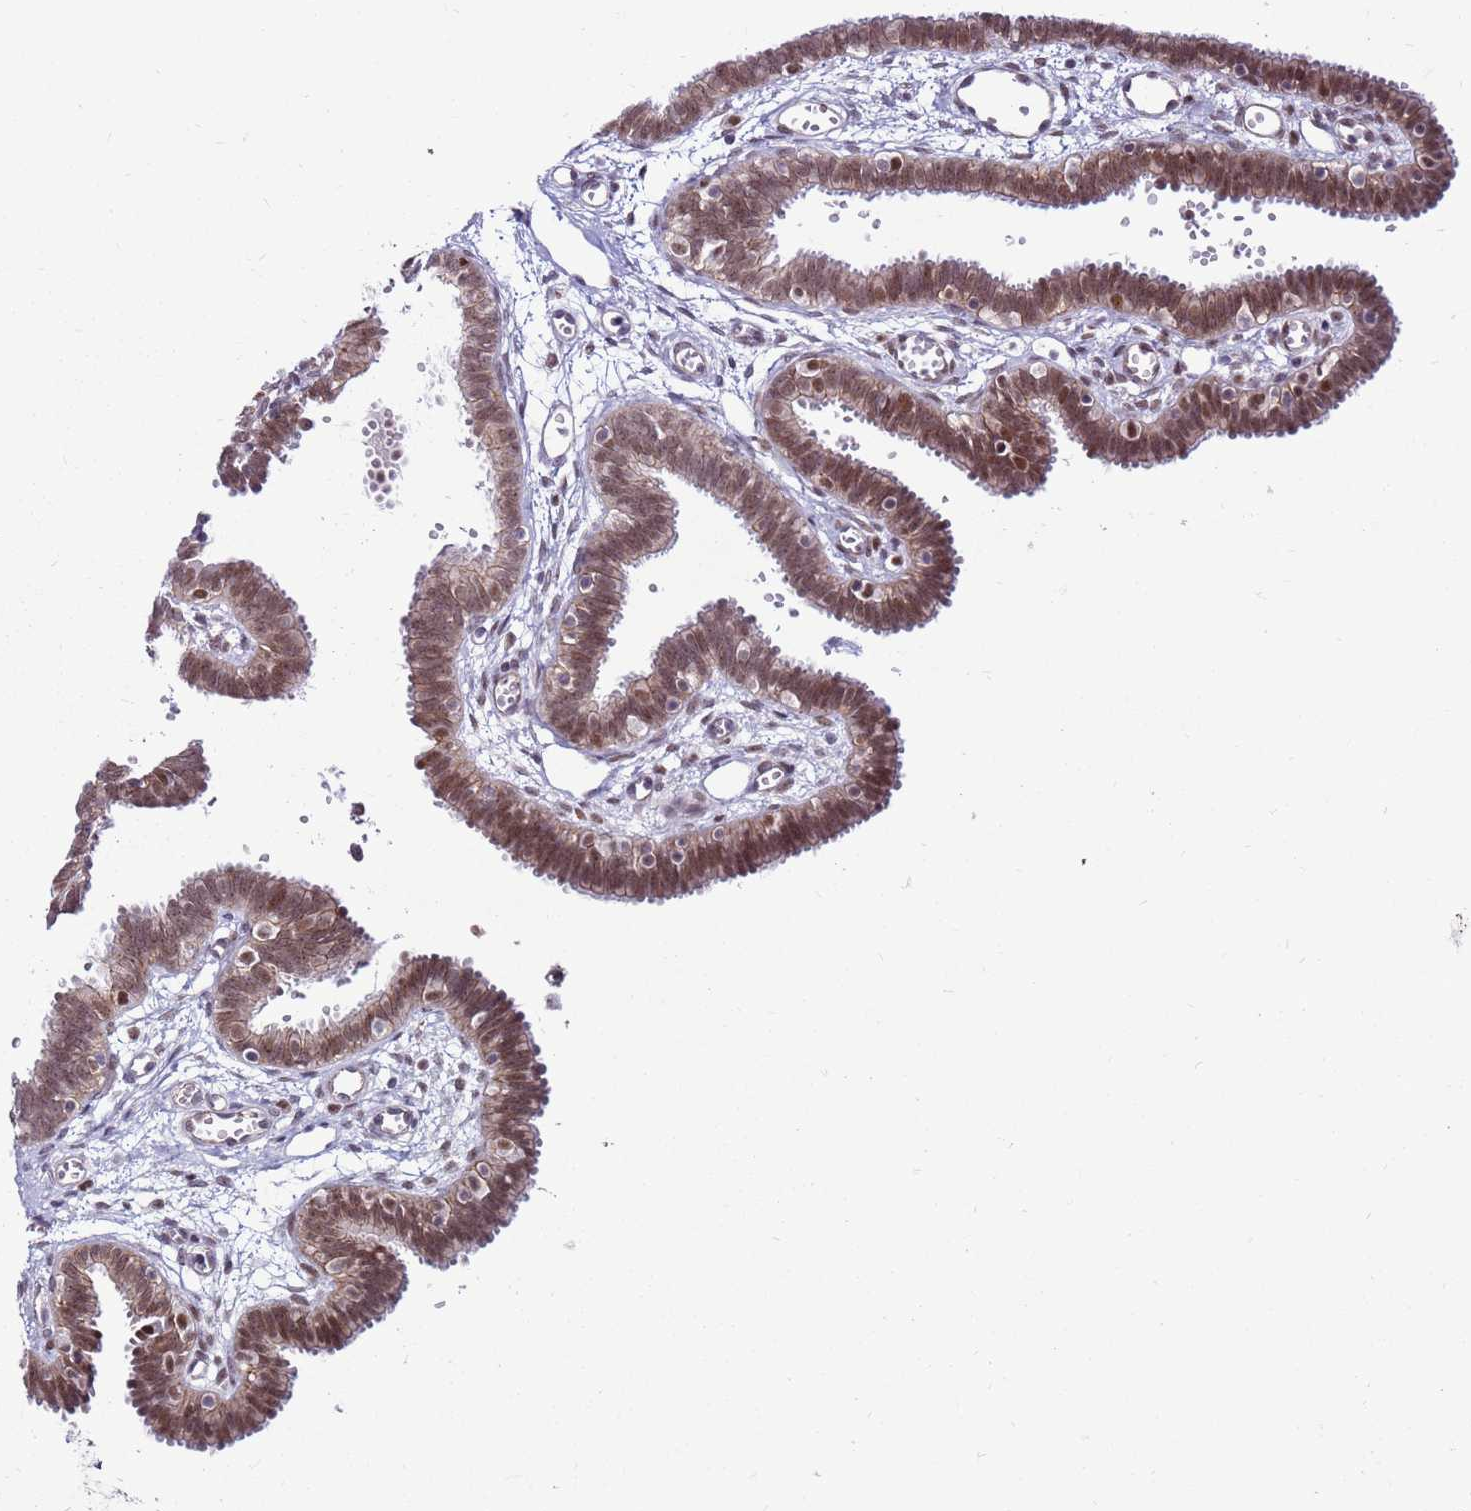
{"staining": {"intensity": "moderate", "quantity": ">75%", "location": "nuclear"}, "tissue": "fallopian tube", "cell_type": "Glandular cells", "image_type": "normal", "snomed": [{"axis": "morphology", "description": "Normal tissue, NOS"}, {"axis": "topography", "description": "Fallopian tube"}, {"axis": "topography", "description": "Placenta"}], "caption": "IHC photomicrograph of normal fallopian tube stained for a protein (brown), which demonstrates medium levels of moderate nuclear staining in approximately >75% of glandular cells.", "gene": "KPNA4", "patient": {"sex": "female", "age": 32}}